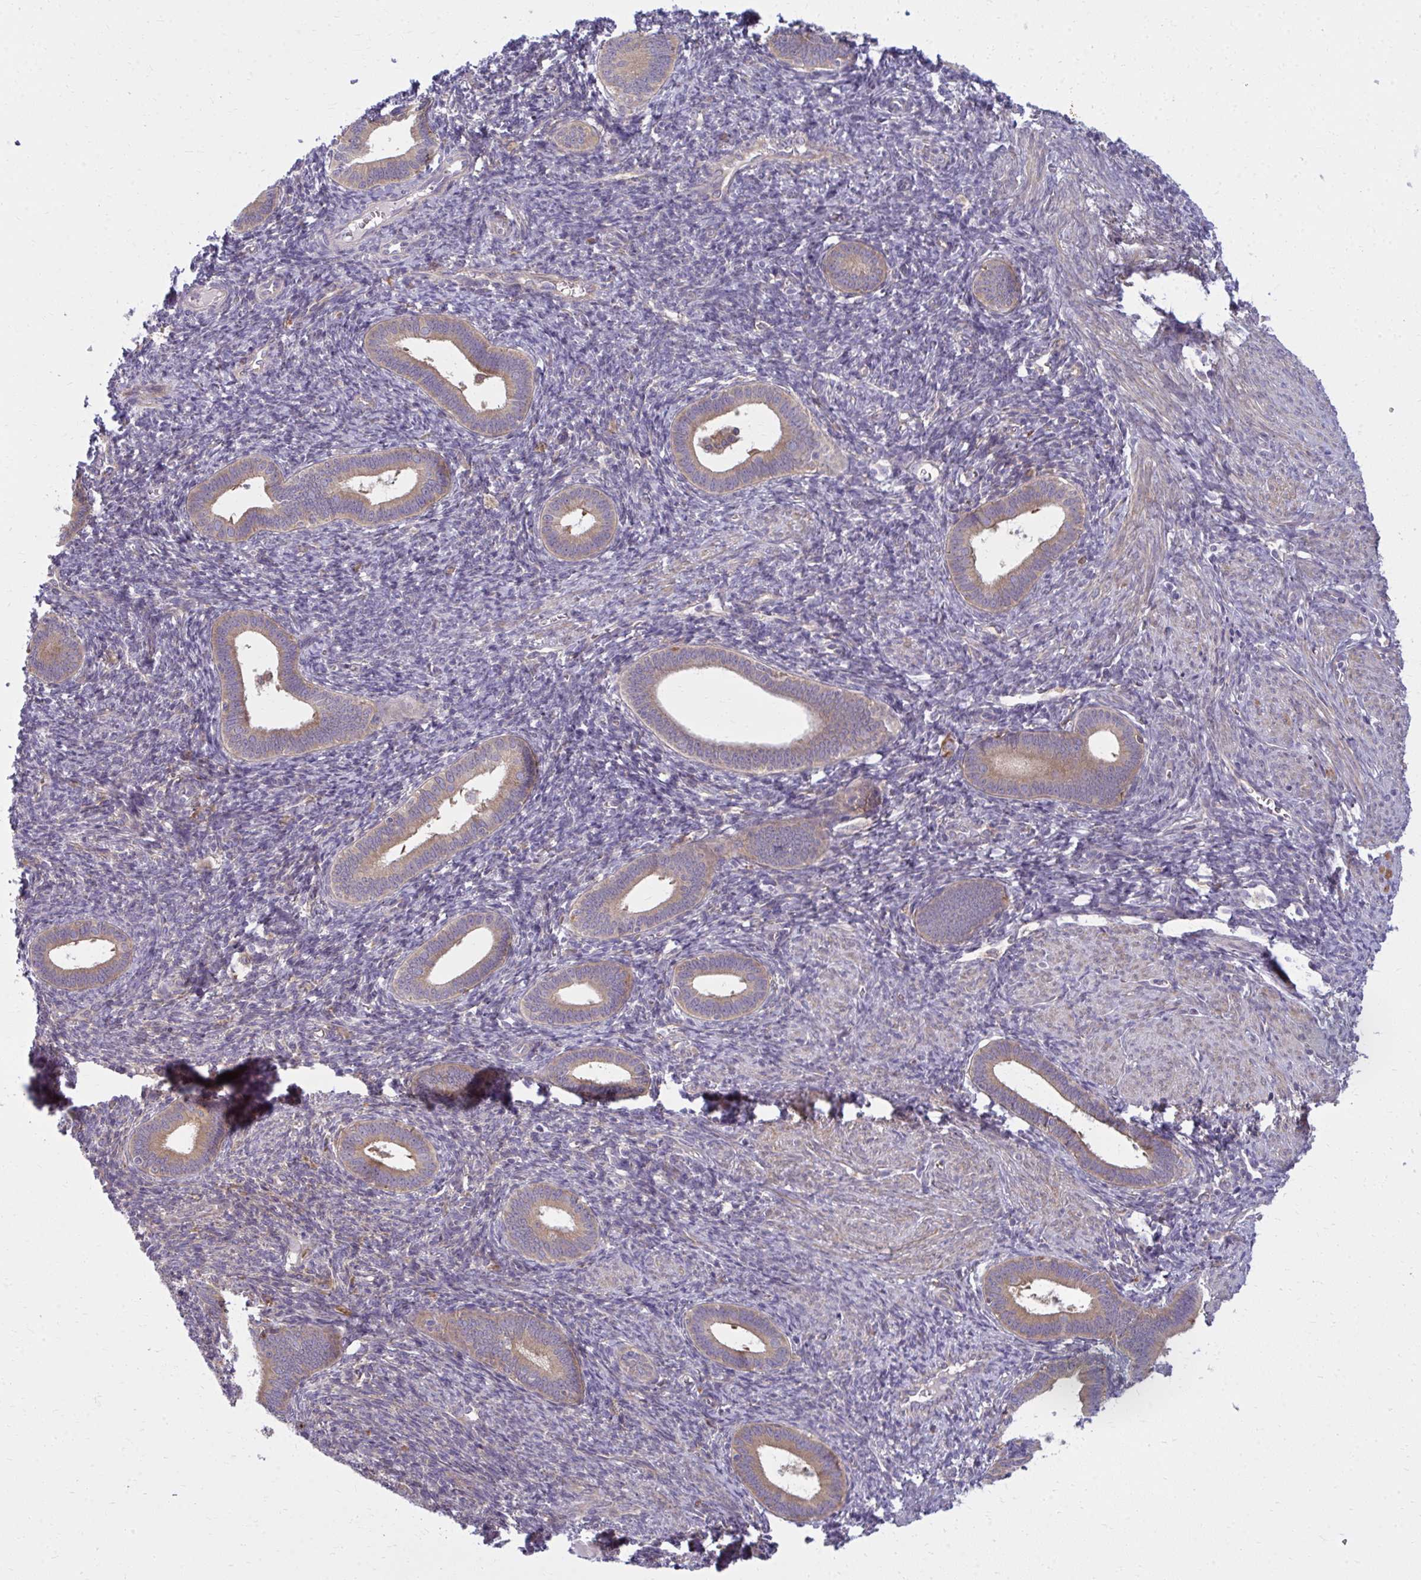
{"staining": {"intensity": "weak", "quantity": "25%-75%", "location": "cytoplasmic/membranous"}, "tissue": "endometrium", "cell_type": "Cells in endometrial stroma", "image_type": "normal", "snomed": [{"axis": "morphology", "description": "Normal tissue, NOS"}, {"axis": "topography", "description": "Endometrium"}], "caption": "Protein expression analysis of unremarkable endometrium shows weak cytoplasmic/membranous expression in approximately 25%-75% of cells in endometrial stroma. The staining is performed using DAB brown chromogen to label protein expression. The nuclei are counter-stained blue using hematoxylin.", "gene": "CEMP1", "patient": {"sex": "female", "age": 41}}